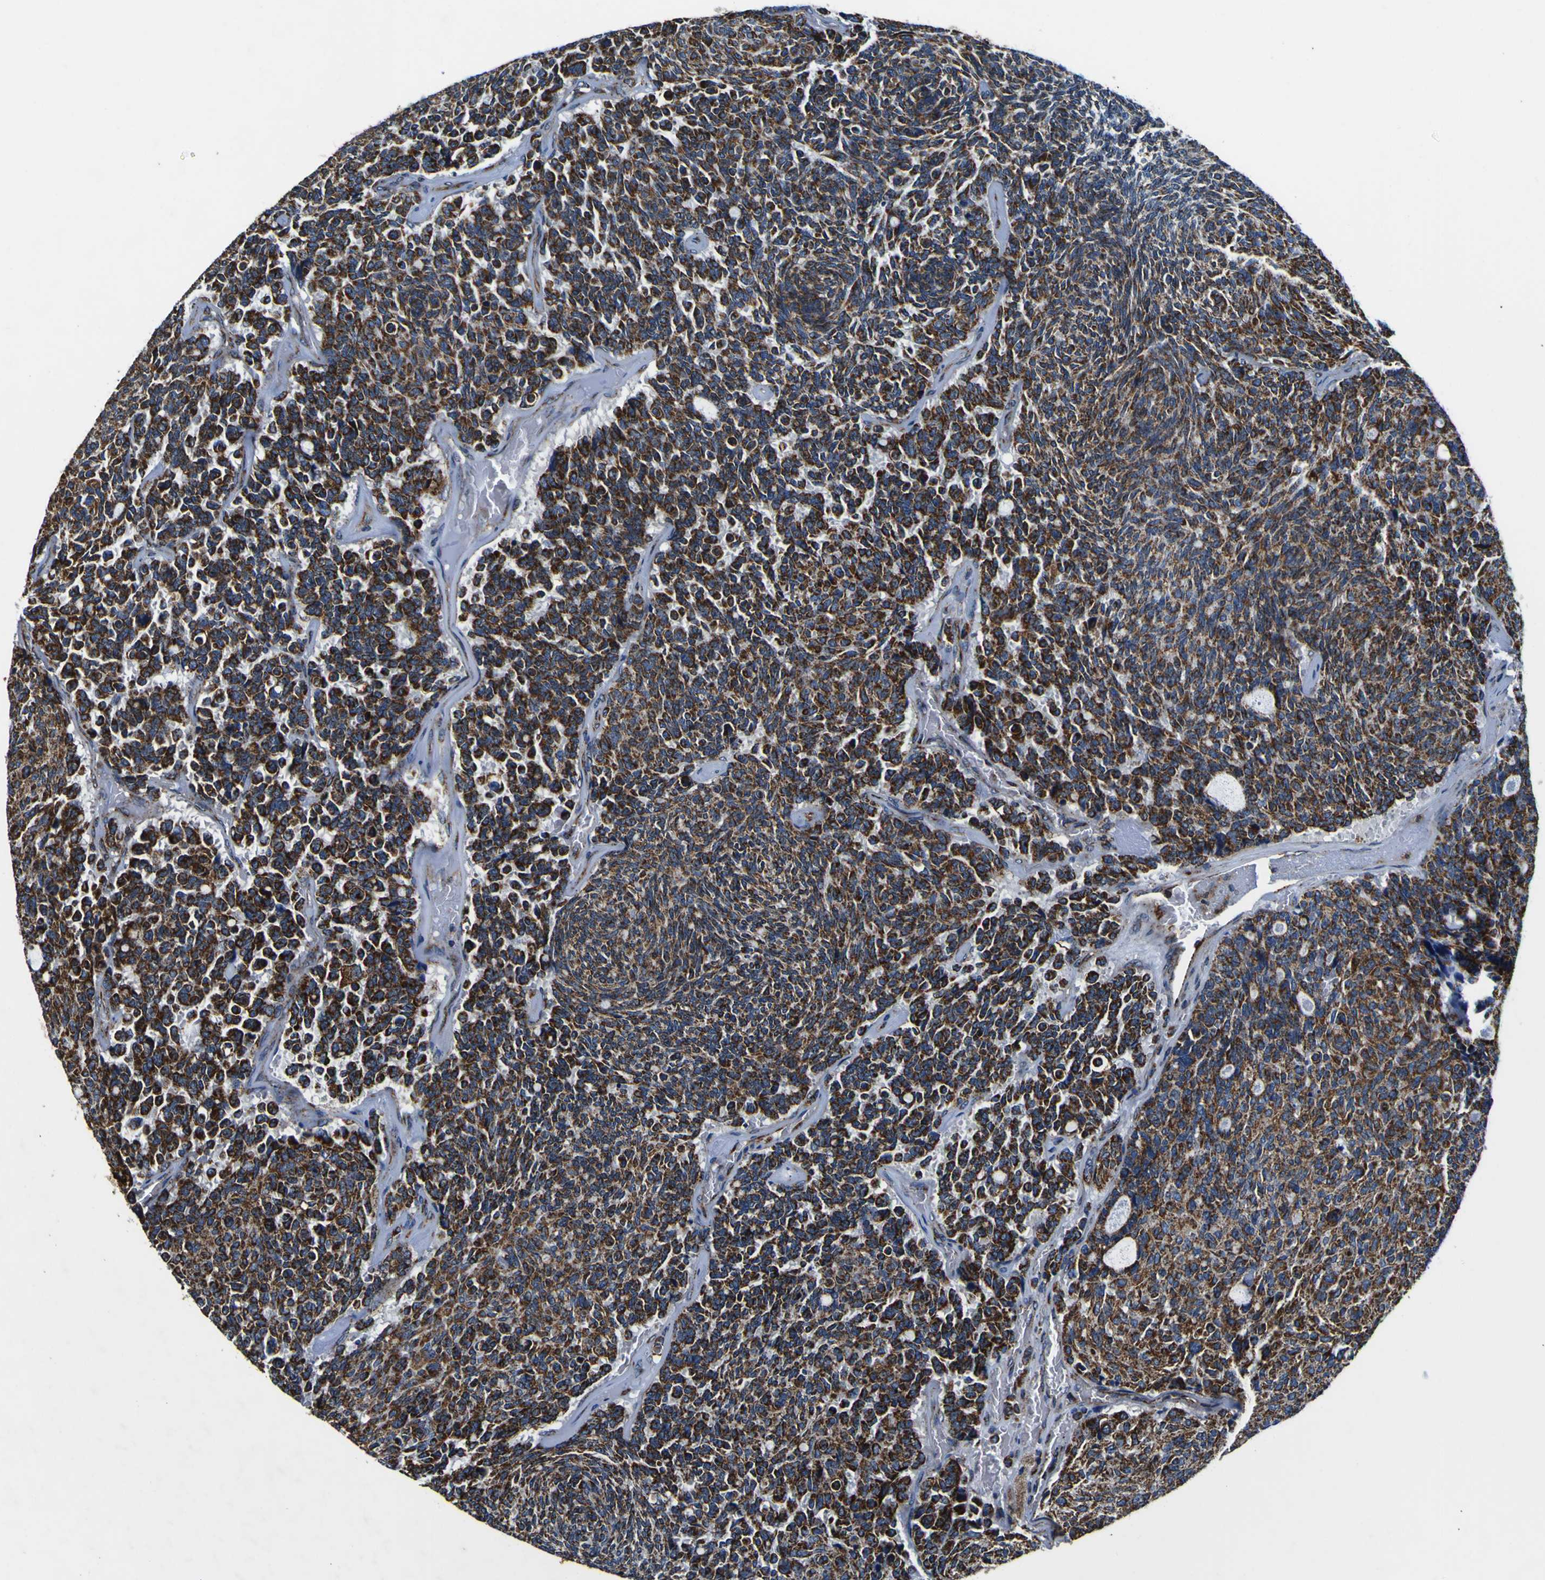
{"staining": {"intensity": "strong", "quantity": ">75%", "location": "cytoplasmic/membranous"}, "tissue": "carcinoid", "cell_type": "Tumor cells", "image_type": "cancer", "snomed": [{"axis": "morphology", "description": "Carcinoid, malignant, NOS"}, {"axis": "topography", "description": "Pancreas"}], "caption": "This histopathology image reveals carcinoid (malignant) stained with immunohistochemistry to label a protein in brown. The cytoplasmic/membranous of tumor cells show strong positivity for the protein. Nuclei are counter-stained blue.", "gene": "PTRH2", "patient": {"sex": "female", "age": 54}}